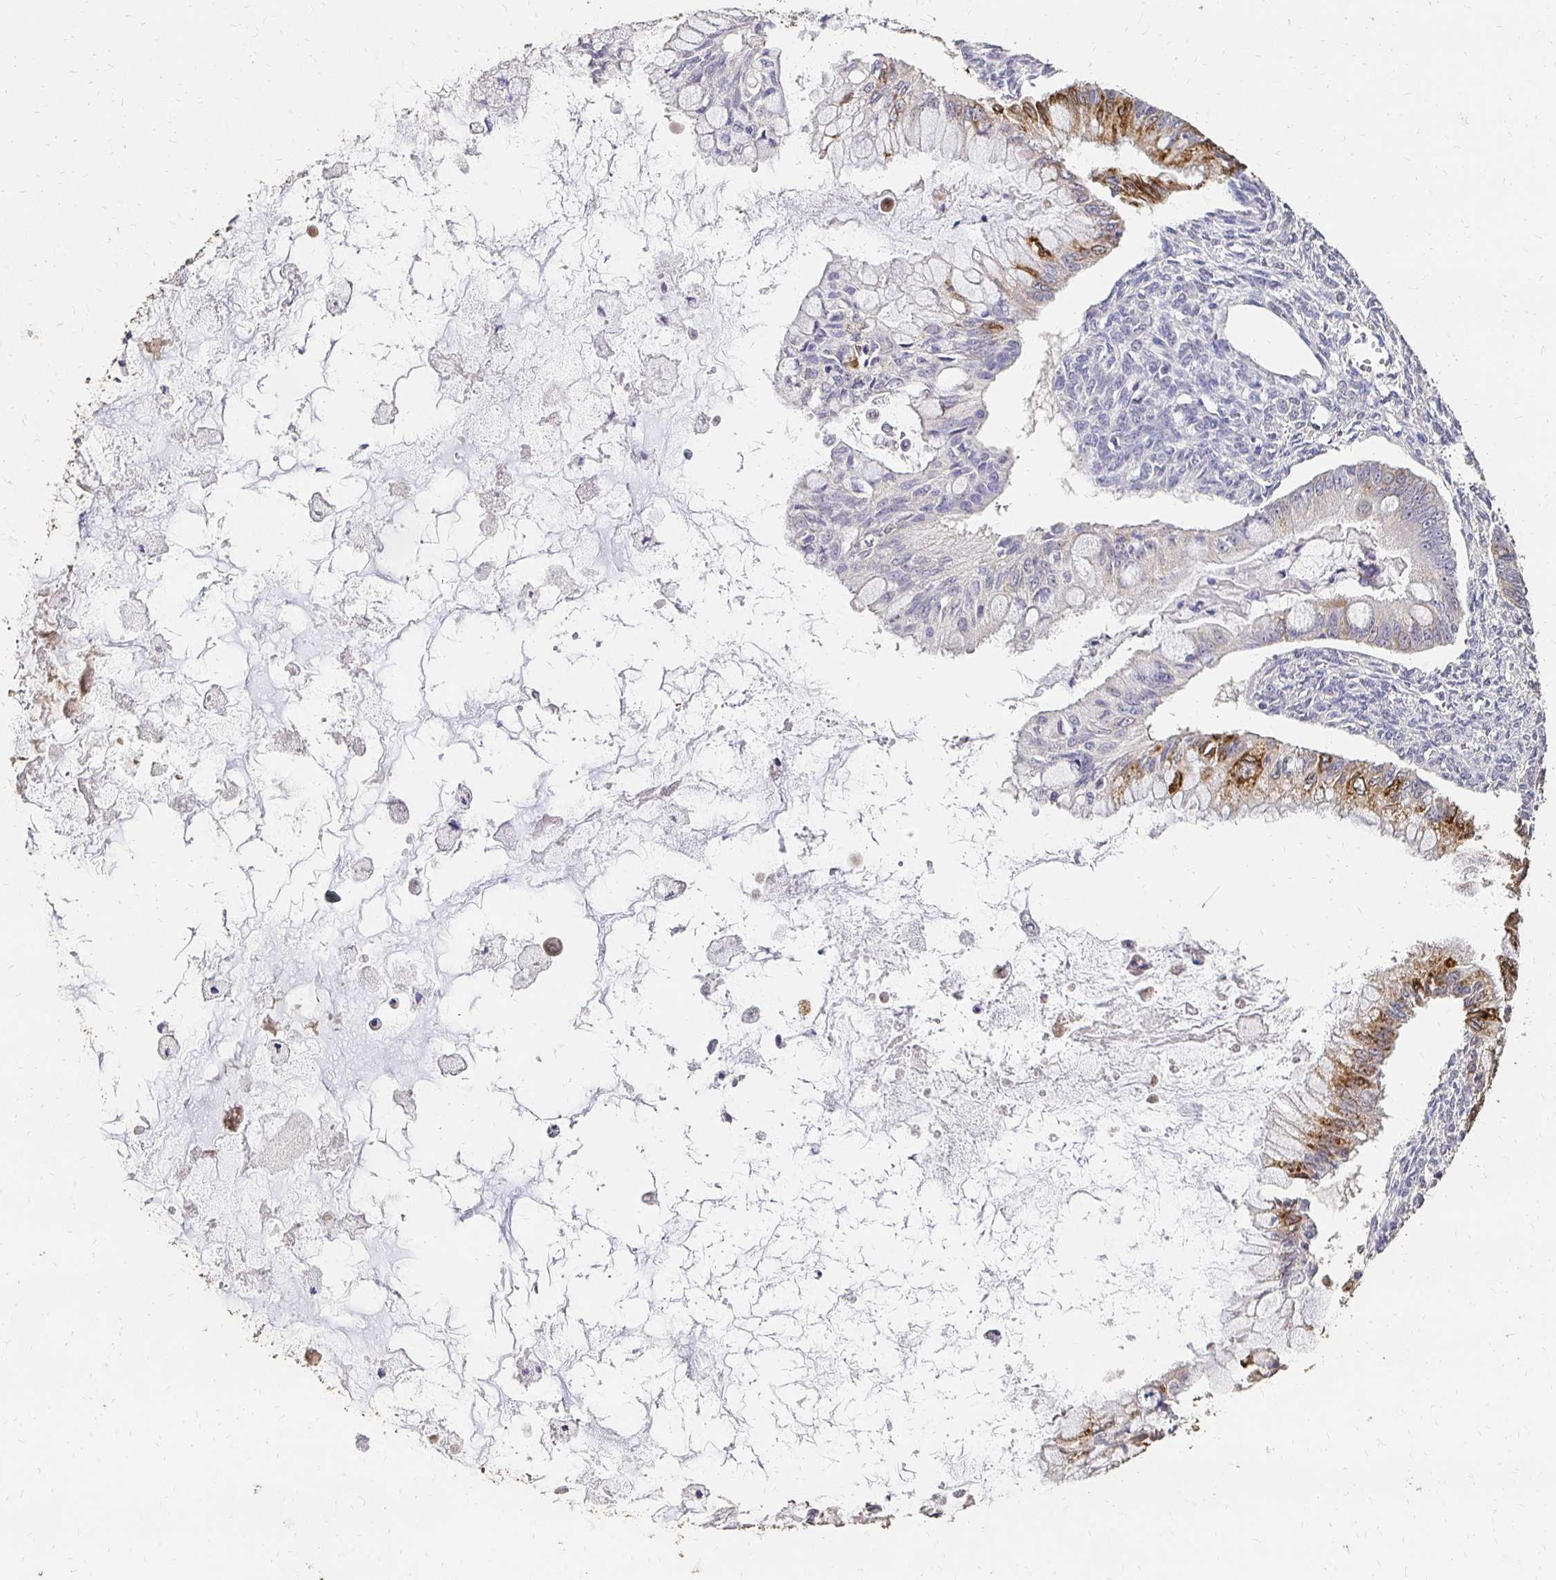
{"staining": {"intensity": "moderate", "quantity": "25%-75%", "location": "cytoplasmic/membranous"}, "tissue": "ovarian cancer", "cell_type": "Tumor cells", "image_type": "cancer", "snomed": [{"axis": "morphology", "description": "Cystadenocarcinoma, mucinous, NOS"}, {"axis": "topography", "description": "Ovary"}], "caption": "The image exhibits a brown stain indicating the presence of a protein in the cytoplasmic/membranous of tumor cells in ovarian cancer (mucinous cystadenocarcinoma).", "gene": "UGT1A6", "patient": {"sex": "female", "age": 34}}